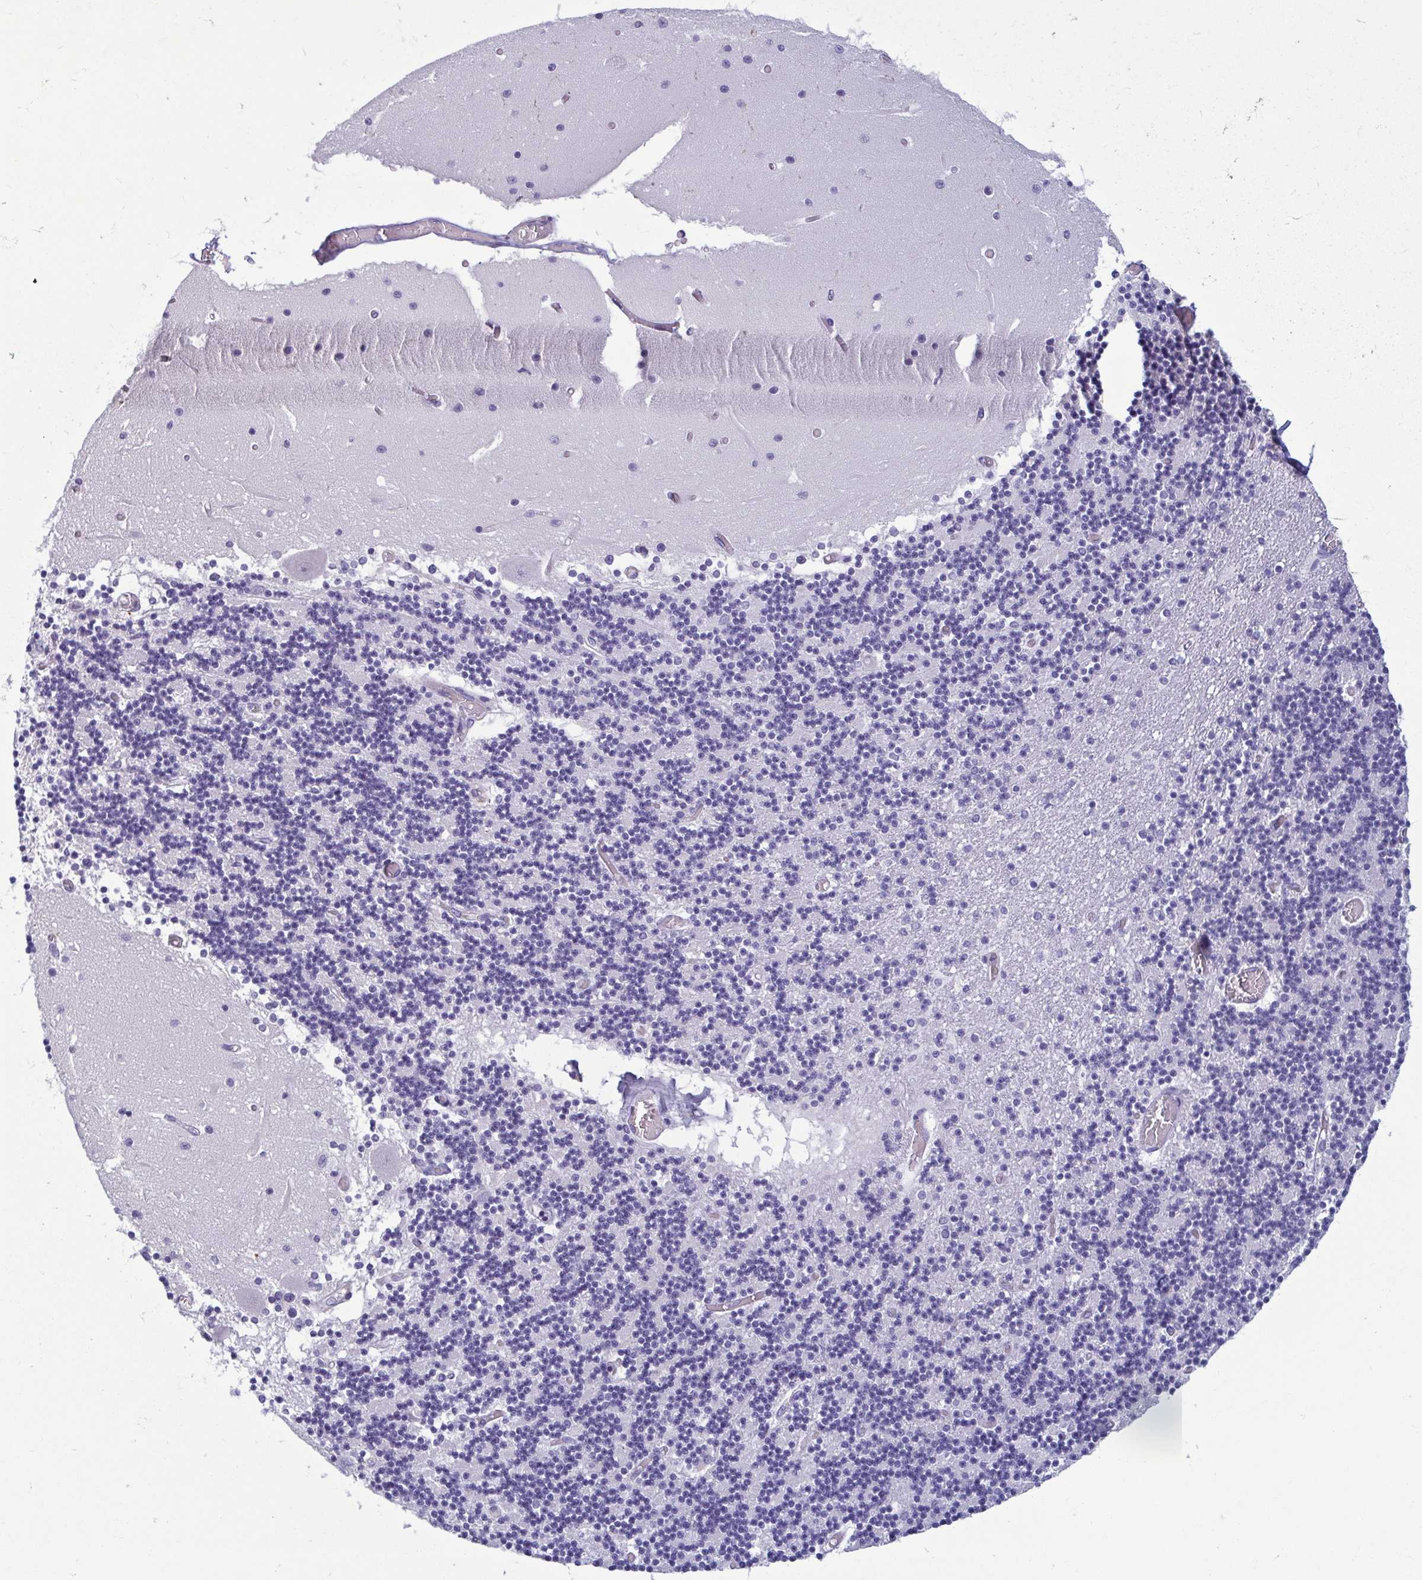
{"staining": {"intensity": "negative", "quantity": "none", "location": "none"}, "tissue": "cerebellum", "cell_type": "Cells in granular layer", "image_type": "normal", "snomed": [{"axis": "morphology", "description": "Normal tissue, NOS"}, {"axis": "topography", "description": "Cerebellum"}], "caption": "Immunohistochemical staining of normal human cerebellum exhibits no significant staining in cells in granular layer. The staining was performed using DAB to visualize the protein expression in brown, while the nuclei were stained in blue with hematoxylin (Magnification: 20x).", "gene": "MORC4", "patient": {"sex": "female", "age": 28}}